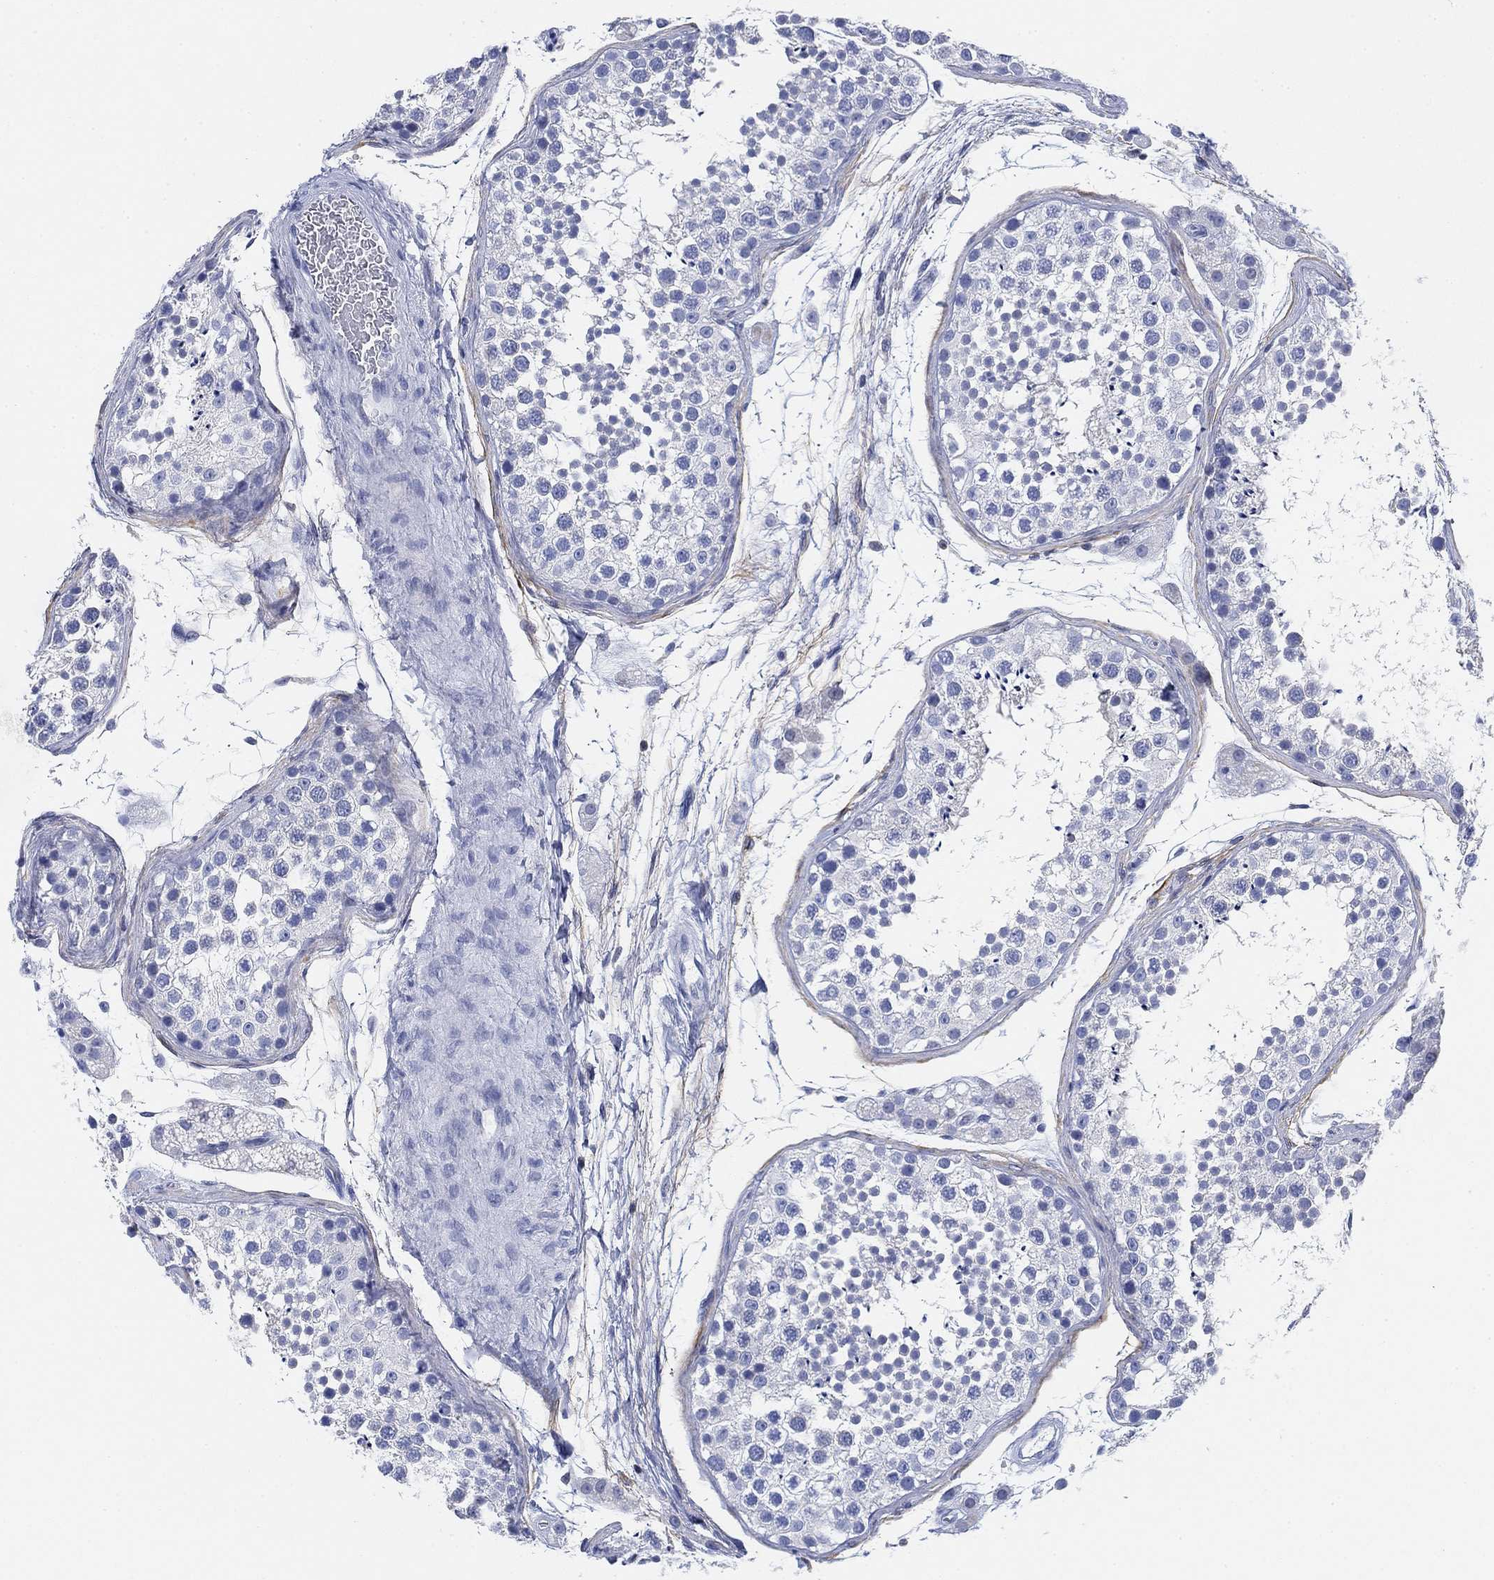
{"staining": {"intensity": "negative", "quantity": "none", "location": "none"}, "tissue": "testis", "cell_type": "Cells in seminiferous ducts", "image_type": "normal", "snomed": [{"axis": "morphology", "description": "Normal tissue, NOS"}, {"axis": "topography", "description": "Testis"}], "caption": "An IHC photomicrograph of normal testis is shown. There is no staining in cells in seminiferous ducts of testis. (DAB immunohistochemistry (IHC) visualized using brightfield microscopy, high magnification).", "gene": "FYB1", "patient": {"sex": "male", "age": 41}}